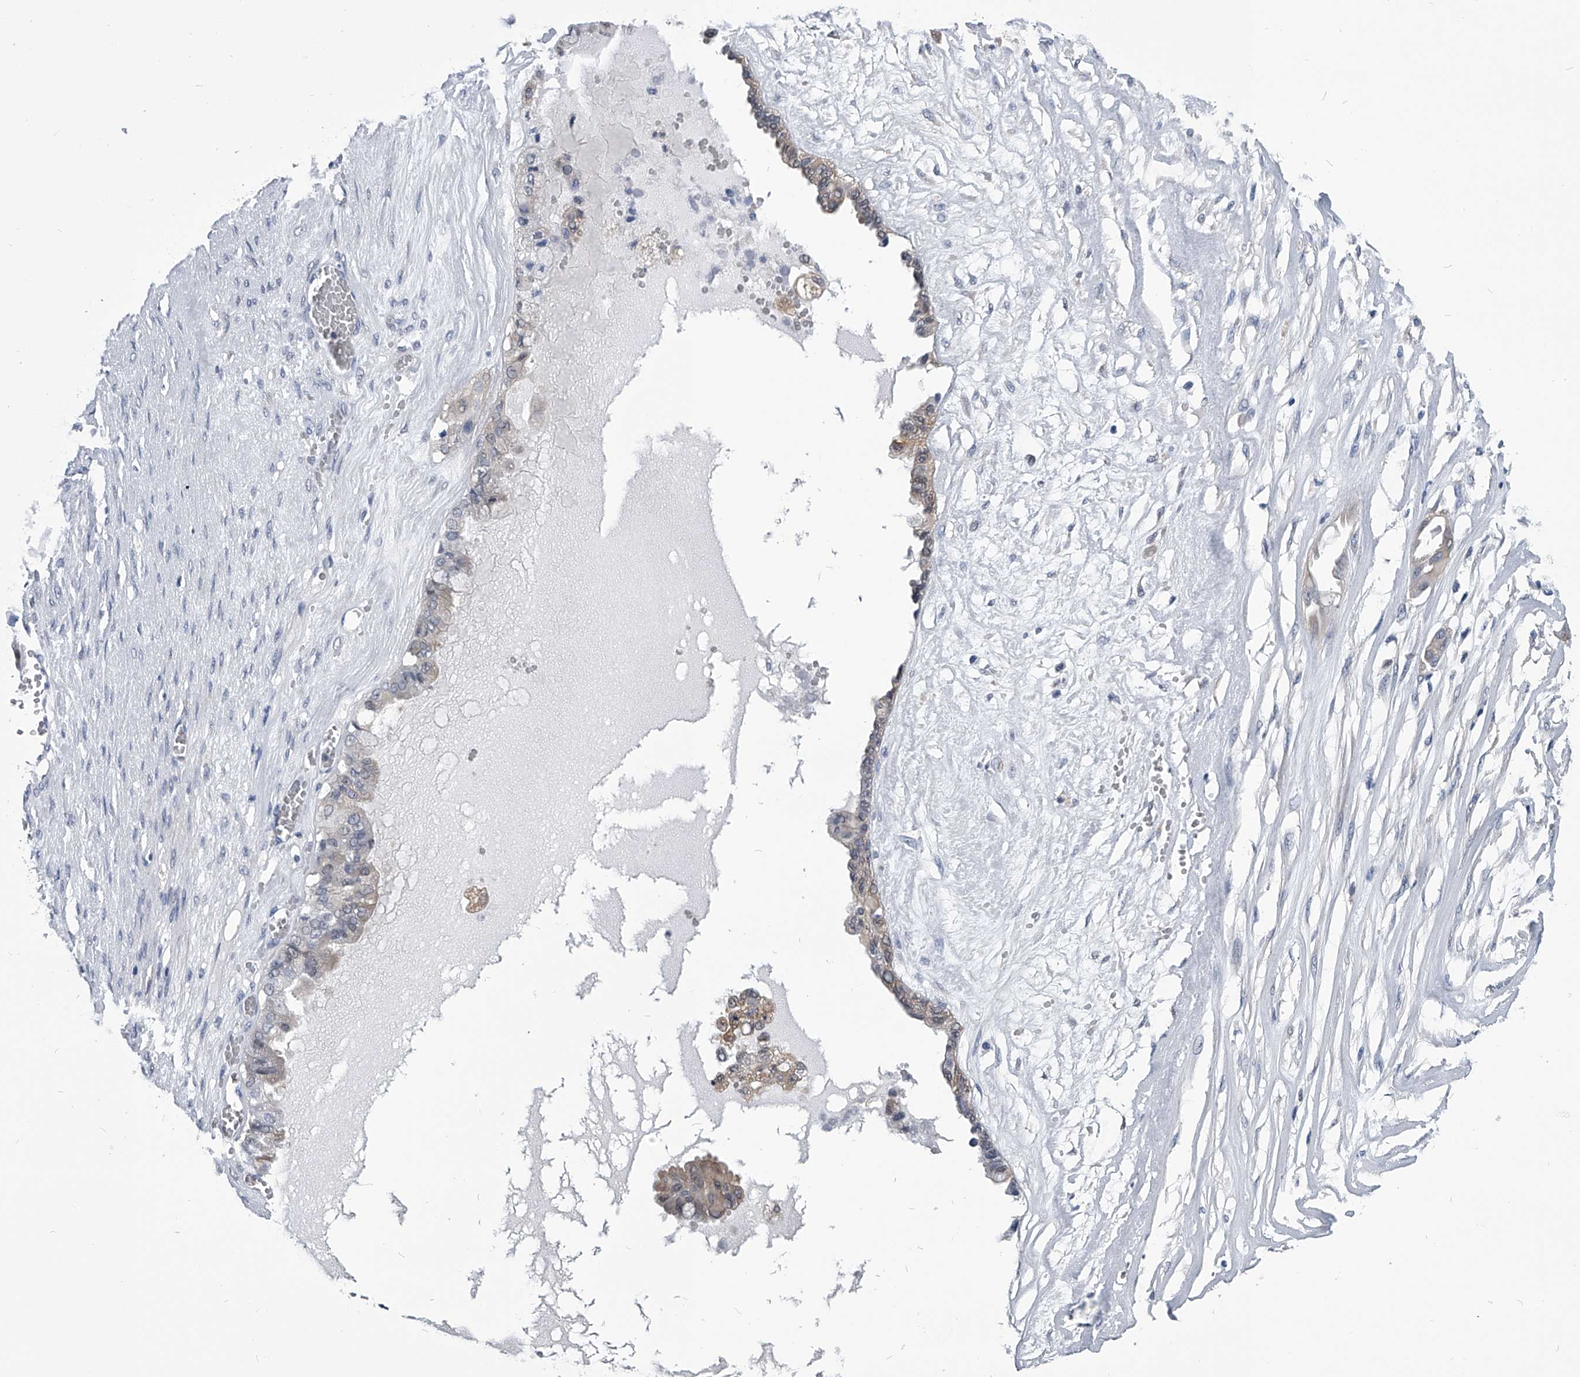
{"staining": {"intensity": "weak", "quantity": "25%-75%", "location": "cytoplasmic/membranous"}, "tissue": "ovarian cancer", "cell_type": "Tumor cells", "image_type": "cancer", "snomed": [{"axis": "morphology", "description": "Carcinoma, NOS"}, {"axis": "morphology", "description": "Carcinoma, endometroid"}, {"axis": "topography", "description": "Ovary"}], "caption": "The image demonstrates a brown stain indicating the presence of a protein in the cytoplasmic/membranous of tumor cells in ovarian carcinoma. (DAB IHC with brightfield microscopy, high magnification).", "gene": "PDXK", "patient": {"sex": "female", "age": 50}}